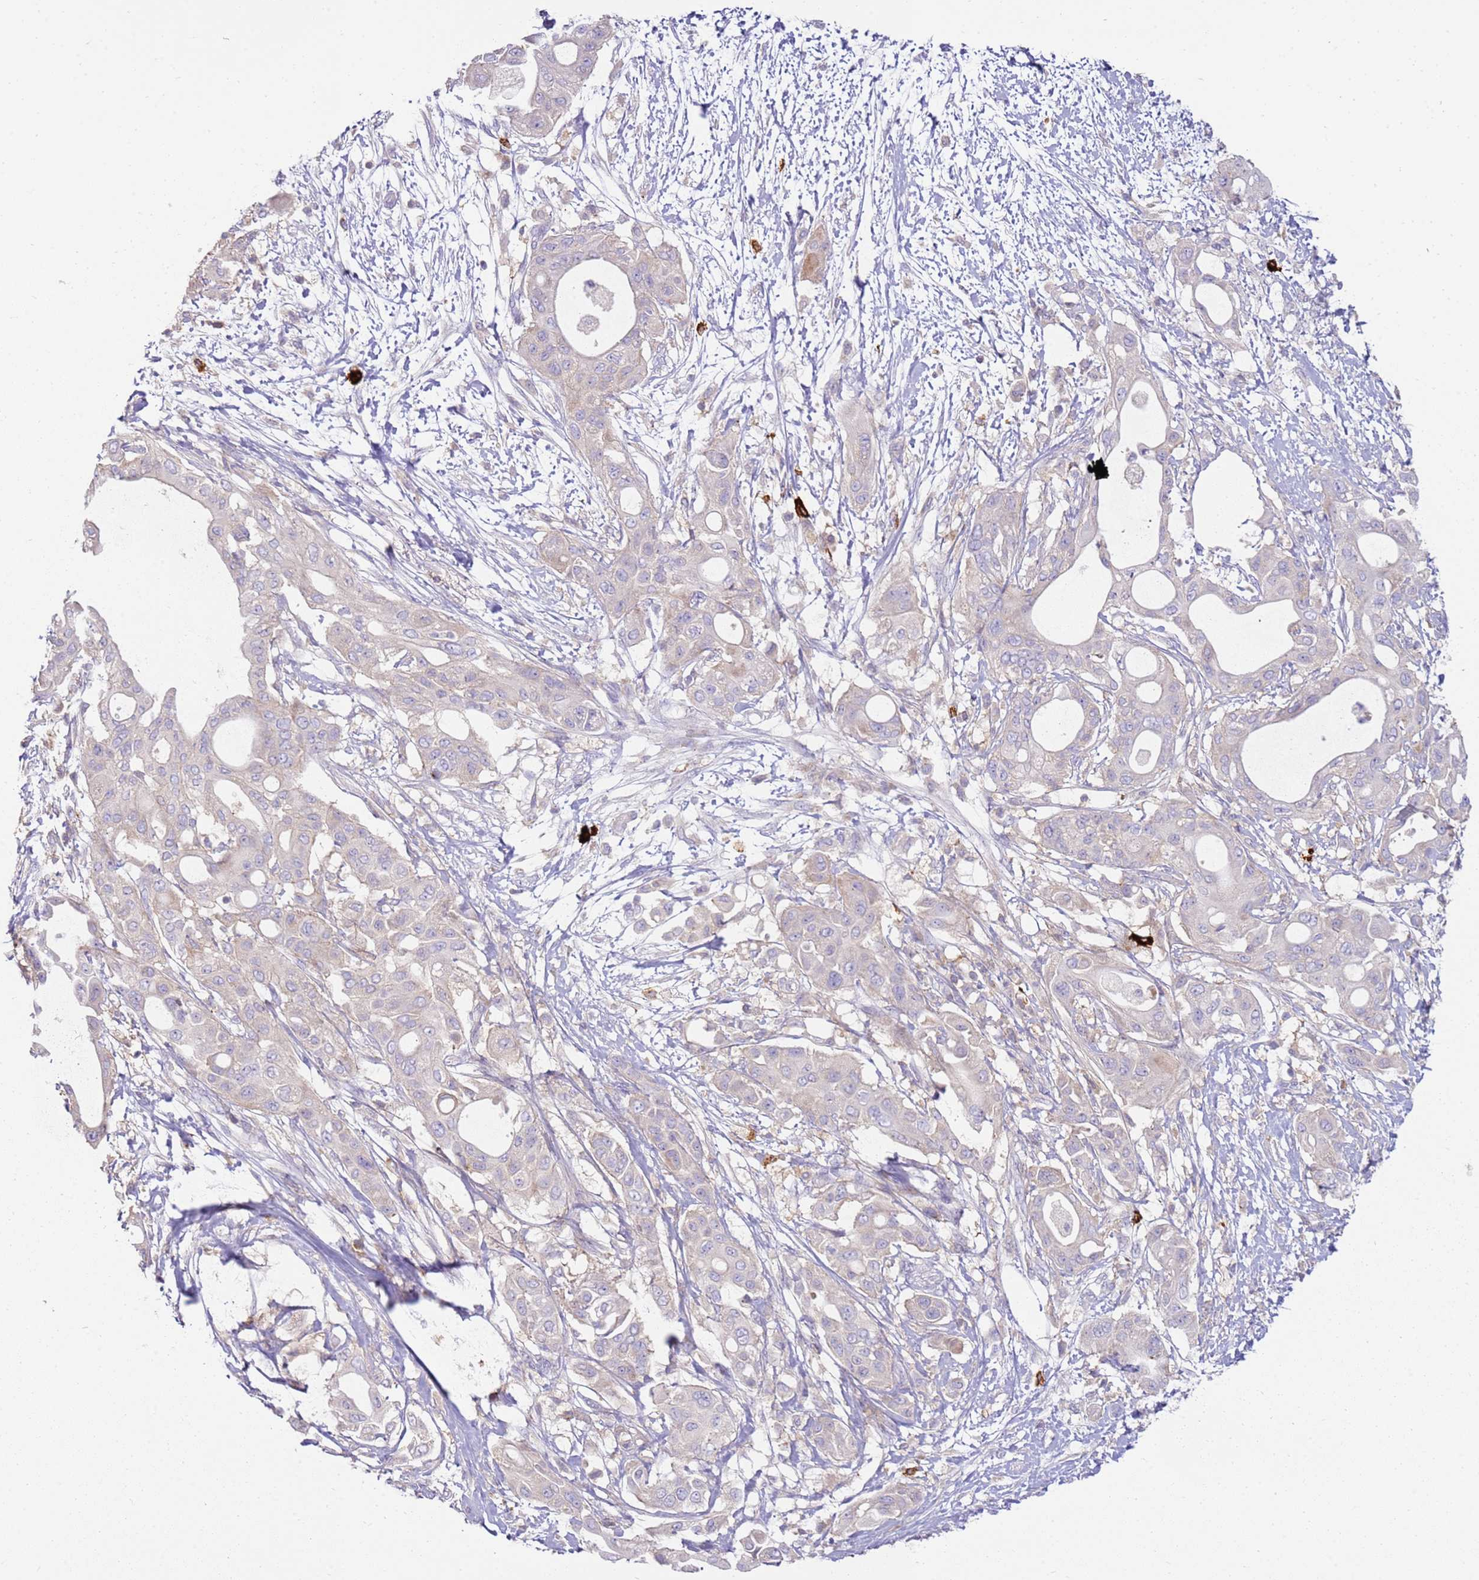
{"staining": {"intensity": "negative", "quantity": "none", "location": "none"}, "tissue": "pancreatic cancer", "cell_type": "Tumor cells", "image_type": "cancer", "snomed": [{"axis": "morphology", "description": "Adenocarcinoma, NOS"}, {"axis": "topography", "description": "Pancreas"}], "caption": "Tumor cells show no significant expression in pancreatic cancer (adenocarcinoma).", "gene": "FPR1", "patient": {"sex": "male", "age": 68}}